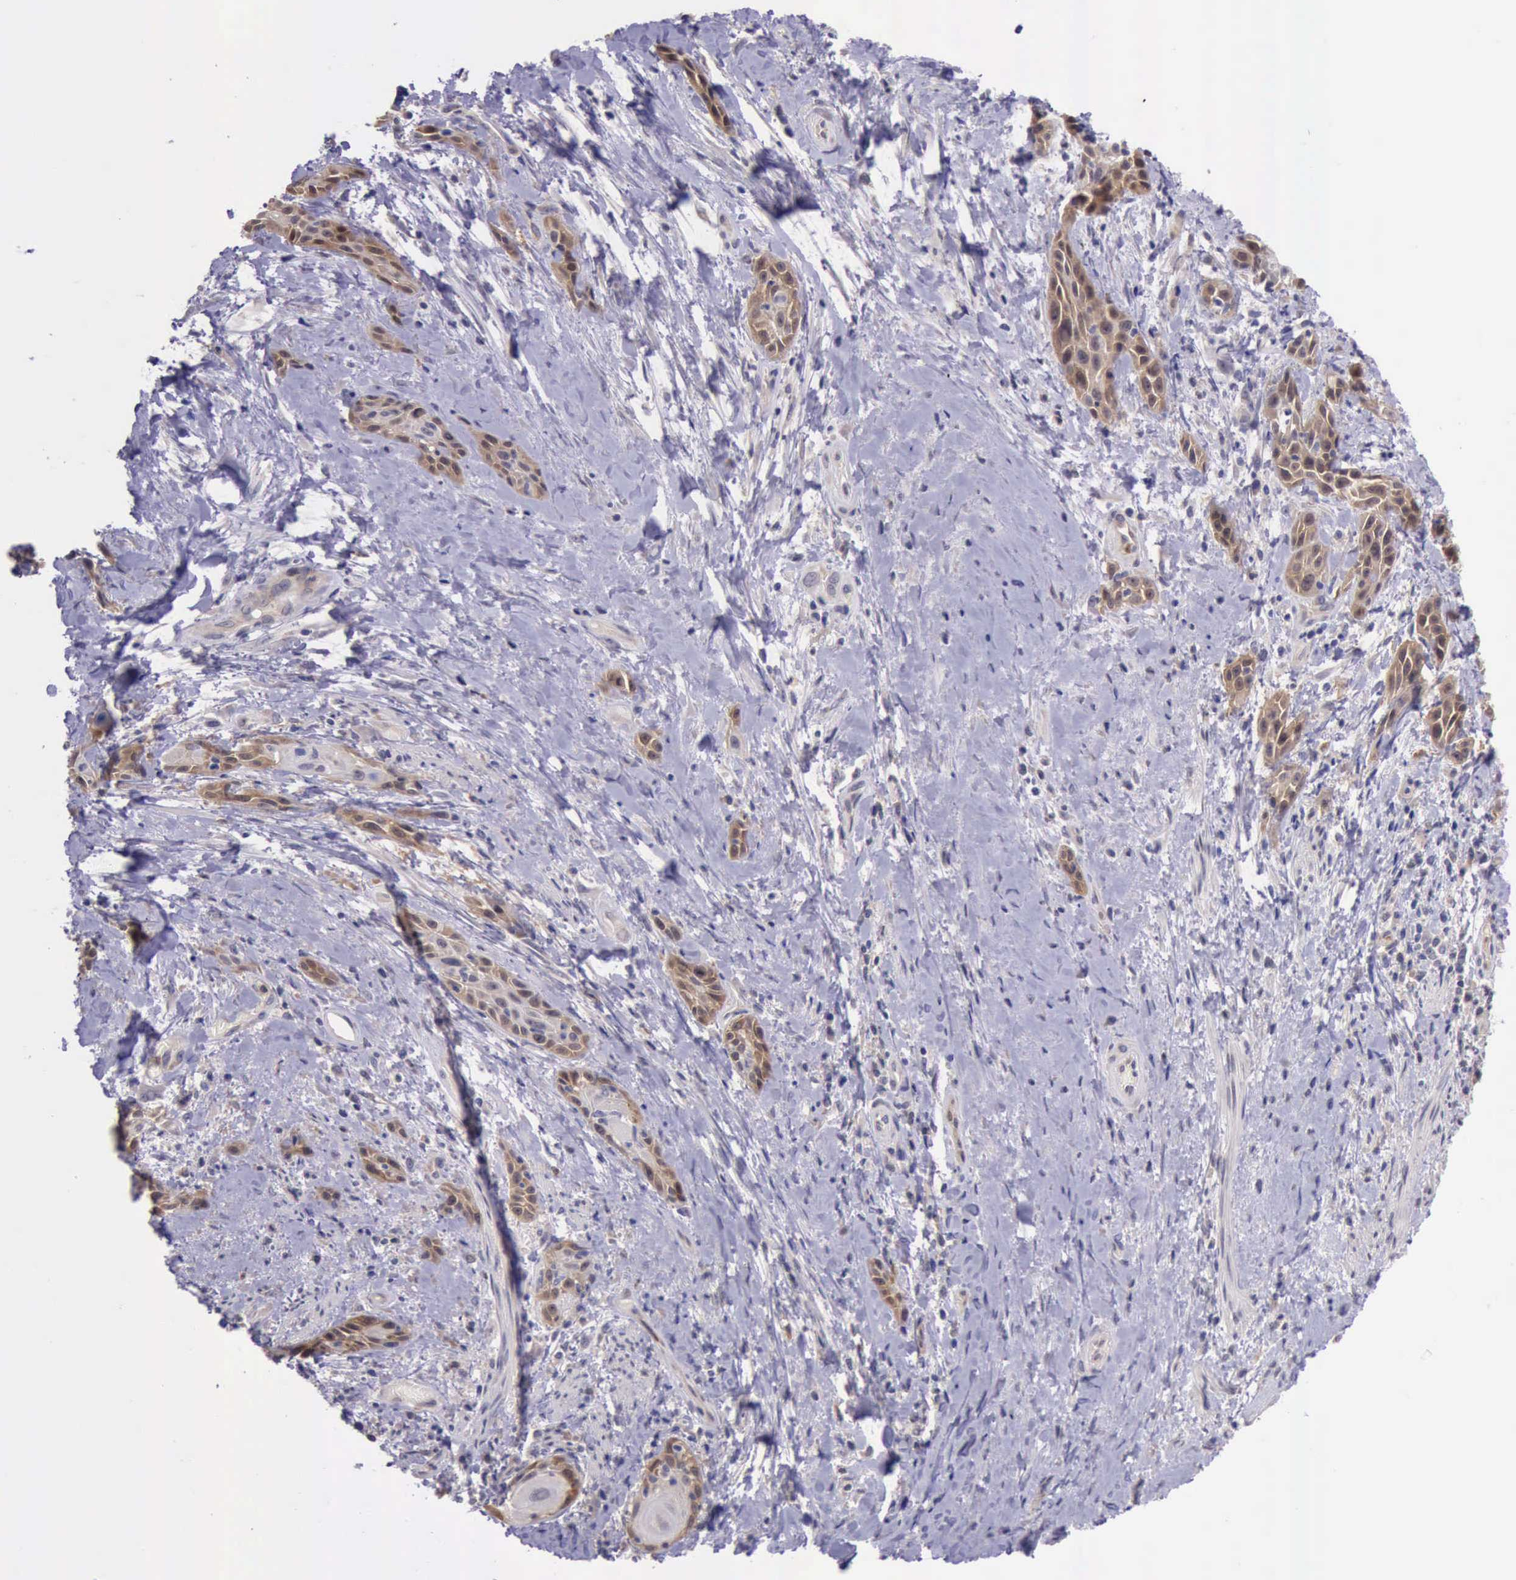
{"staining": {"intensity": "moderate", "quantity": ">75%", "location": "cytoplasmic/membranous"}, "tissue": "skin cancer", "cell_type": "Tumor cells", "image_type": "cancer", "snomed": [{"axis": "morphology", "description": "Squamous cell carcinoma, NOS"}, {"axis": "topography", "description": "Skin"}, {"axis": "topography", "description": "Anal"}], "caption": "DAB immunohistochemical staining of human skin squamous cell carcinoma shows moderate cytoplasmic/membranous protein staining in approximately >75% of tumor cells. Nuclei are stained in blue.", "gene": "PLEK2", "patient": {"sex": "male", "age": 64}}